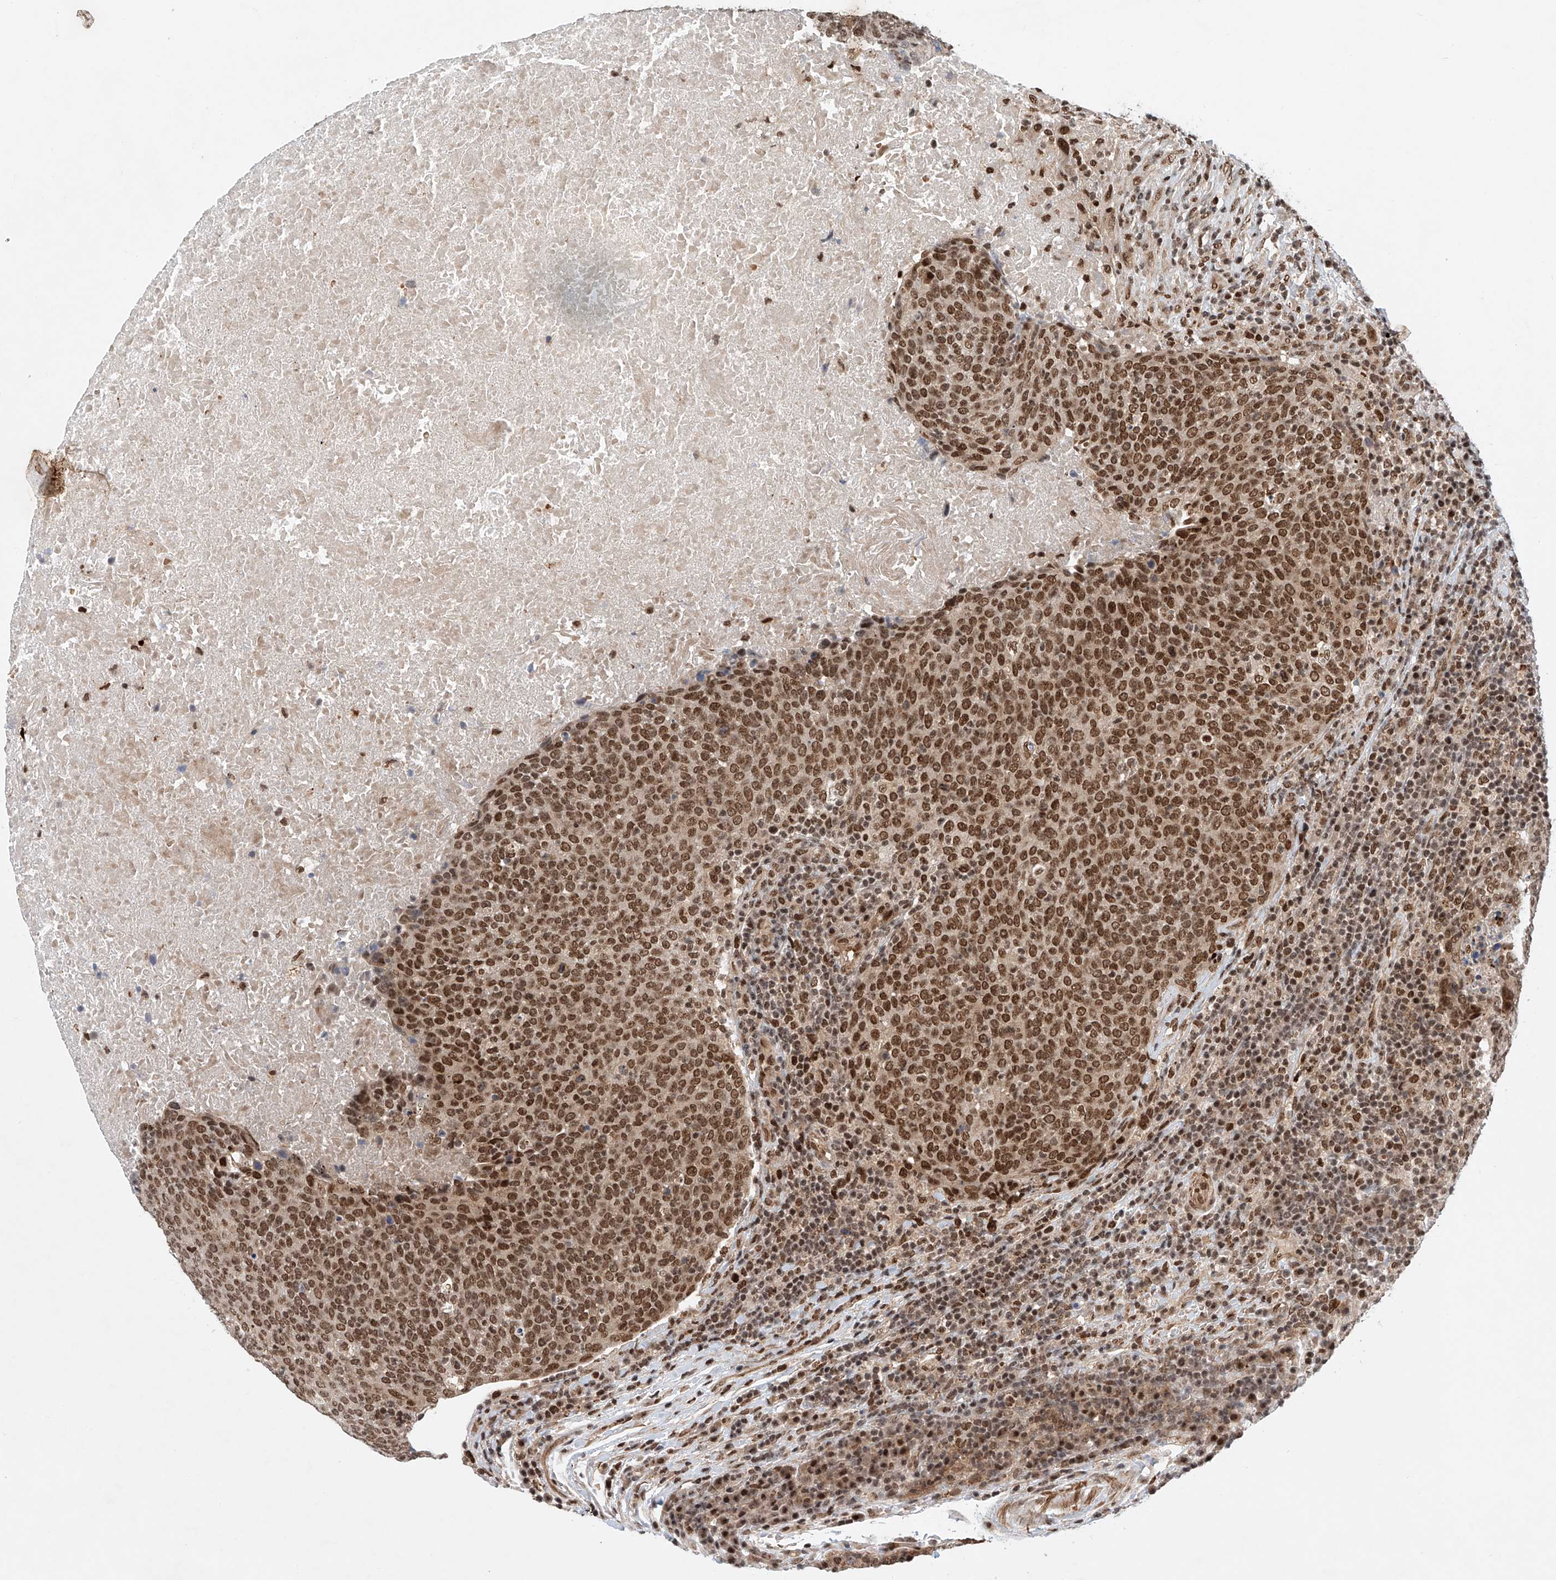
{"staining": {"intensity": "strong", "quantity": ">75%", "location": "nuclear"}, "tissue": "head and neck cancer", "cell_type": "Tumor cells", "image_type": "cancer", "snomed": [{"axis": "morphology", "description": "Squamous cell carcinoma, NOS"}, {"axis": "morphology", "description": "Squamous cell carcinoma, metastatic, NOS"}, {"axis": "topography", "description": "Lymph node"}, {"axis": "topography", "description": "Head-Neck"}], "caption": "A micrograph of head and neck cancer stained for a protein shows strong nuclear brown staining in tumor cells.", "gene": "ZNF470", "patient": {"sex": "male", "age": 62}}